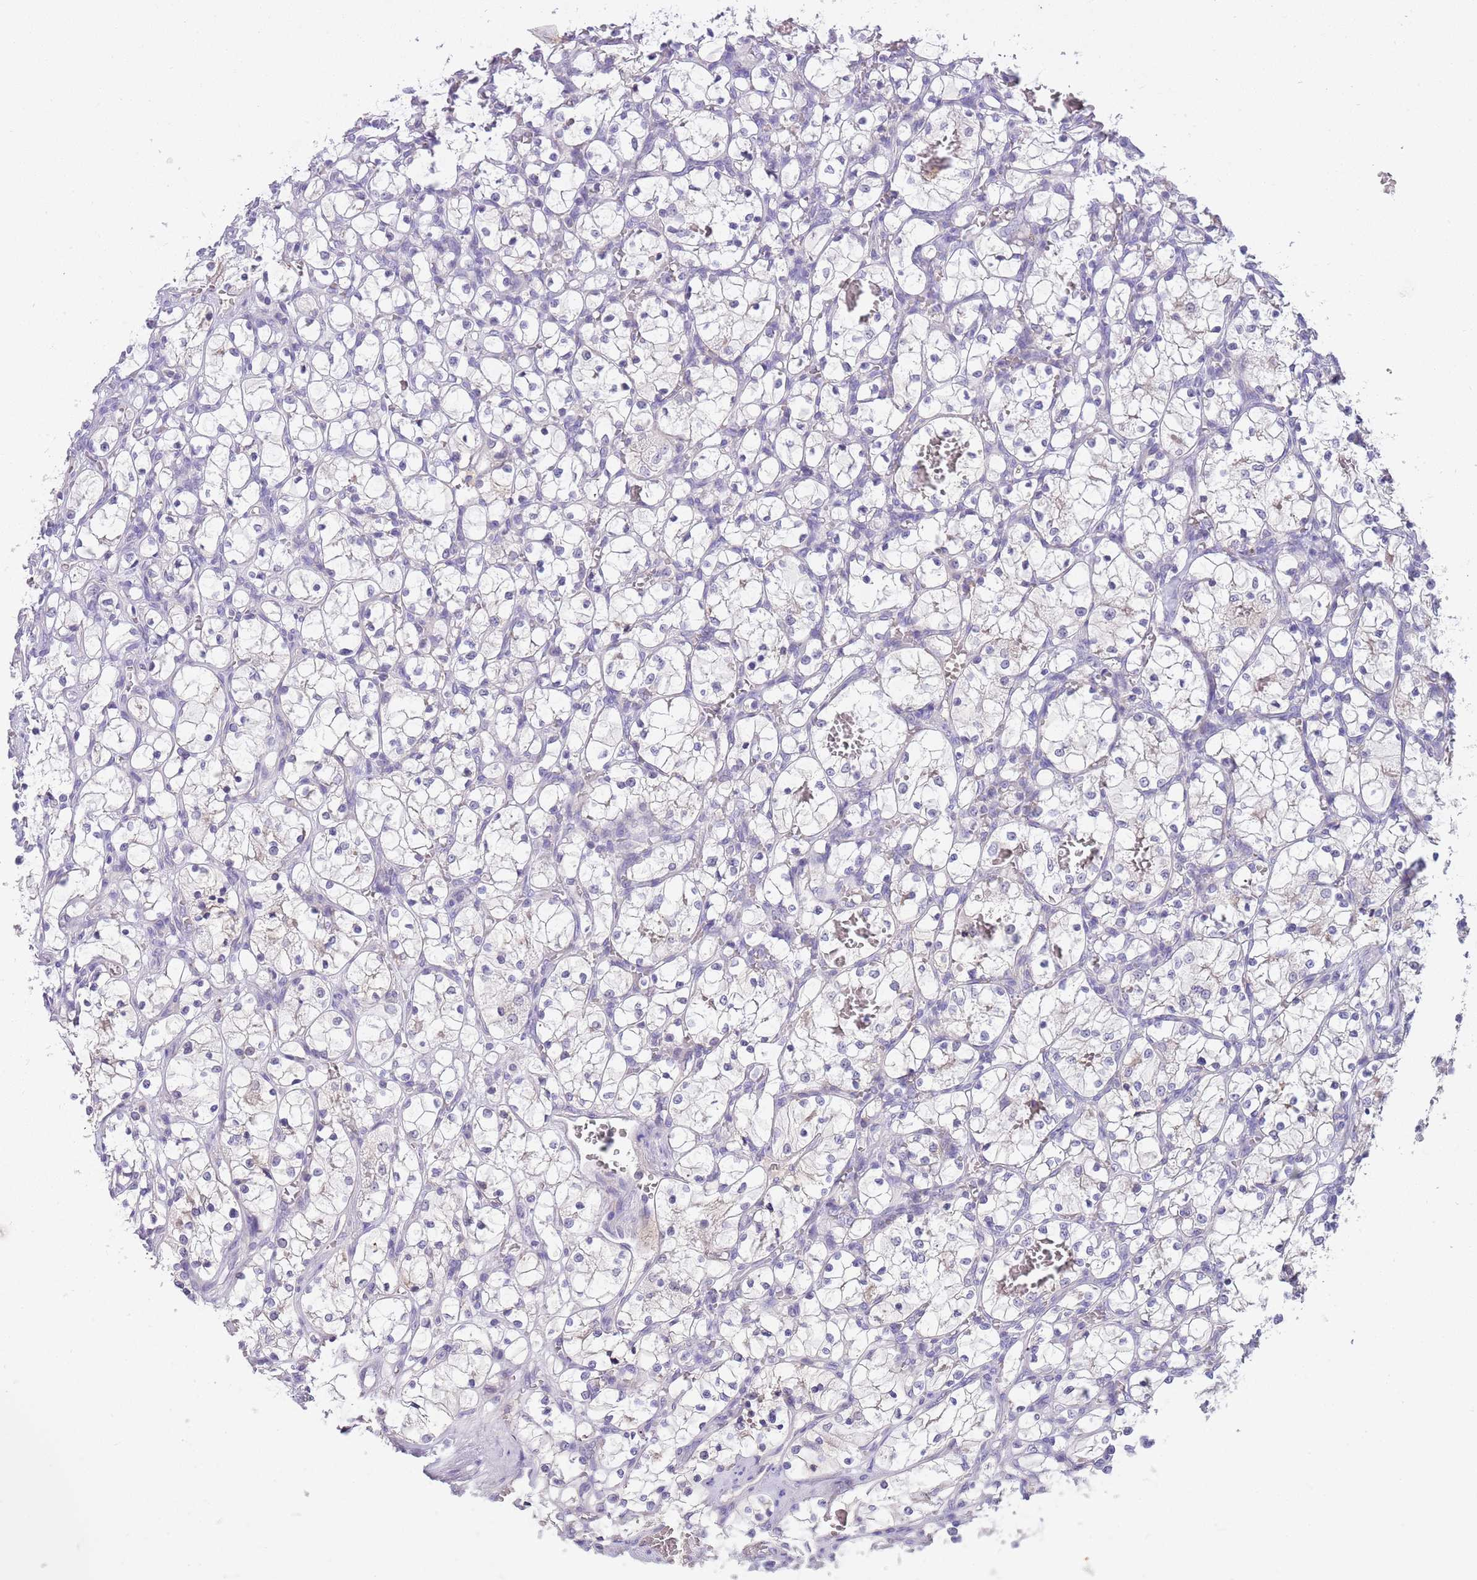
{"staining": {"intensity": "negative", "quantity": "none", "location": "none"}, "tissue": "renal cancer", "cell_type": "Tumor cells", "image_type": "cancer", "snomed": [{"axis": "morphology", "description": "Adenocarcinoma, NOS"}, {"axis": "topography", "description": "Kidney"}], "caption": "Renal cancer stained for a protein using immunohistochemistry shows no positivity tumor cells.", "gene": "CFAP73", "patient": {"sex": "female", "age": 69}}